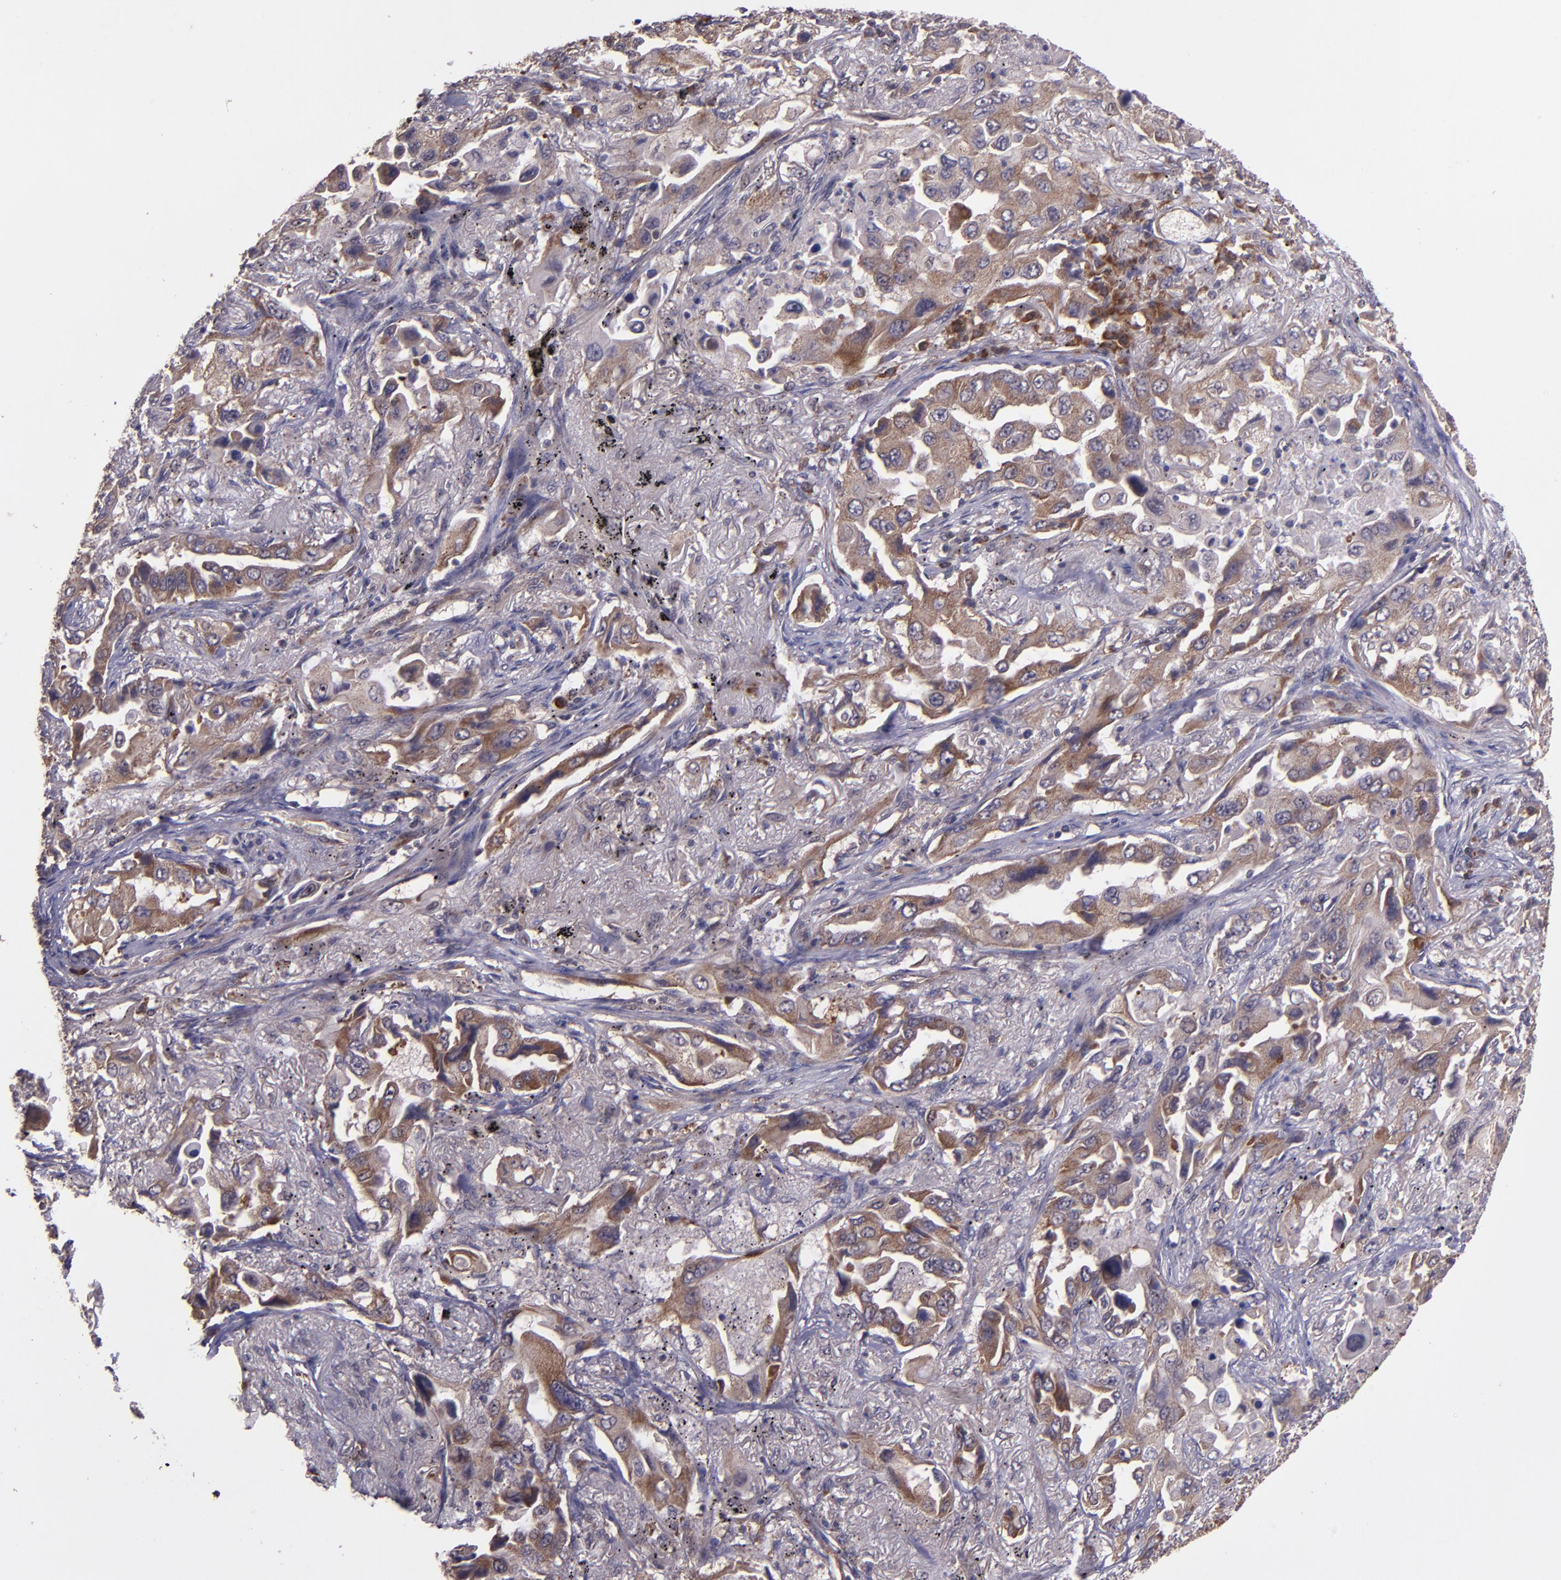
{"staining": {"intensity": "strong", "quantity": ">75%", "location": "cytoplasmic/membranous"}, "tissue": "lung cancer", "cell_type": "Tumor cells", "image_type": "cancer", "snomed": [{"axis": "morphology", "description": "Adenocarcinoma, NOS"}, {"axis": "topography", "description": "Lung"}], "caption": "The immunohistochemical stain labels strong cytoplasmic/membranous staining in tumor cells of lung cancer tissue. (brown staining indicates protein expression, while blue staining denotes nuclei).", "gene": "USP51", "patient": {"sex": "female", "age": 65}}